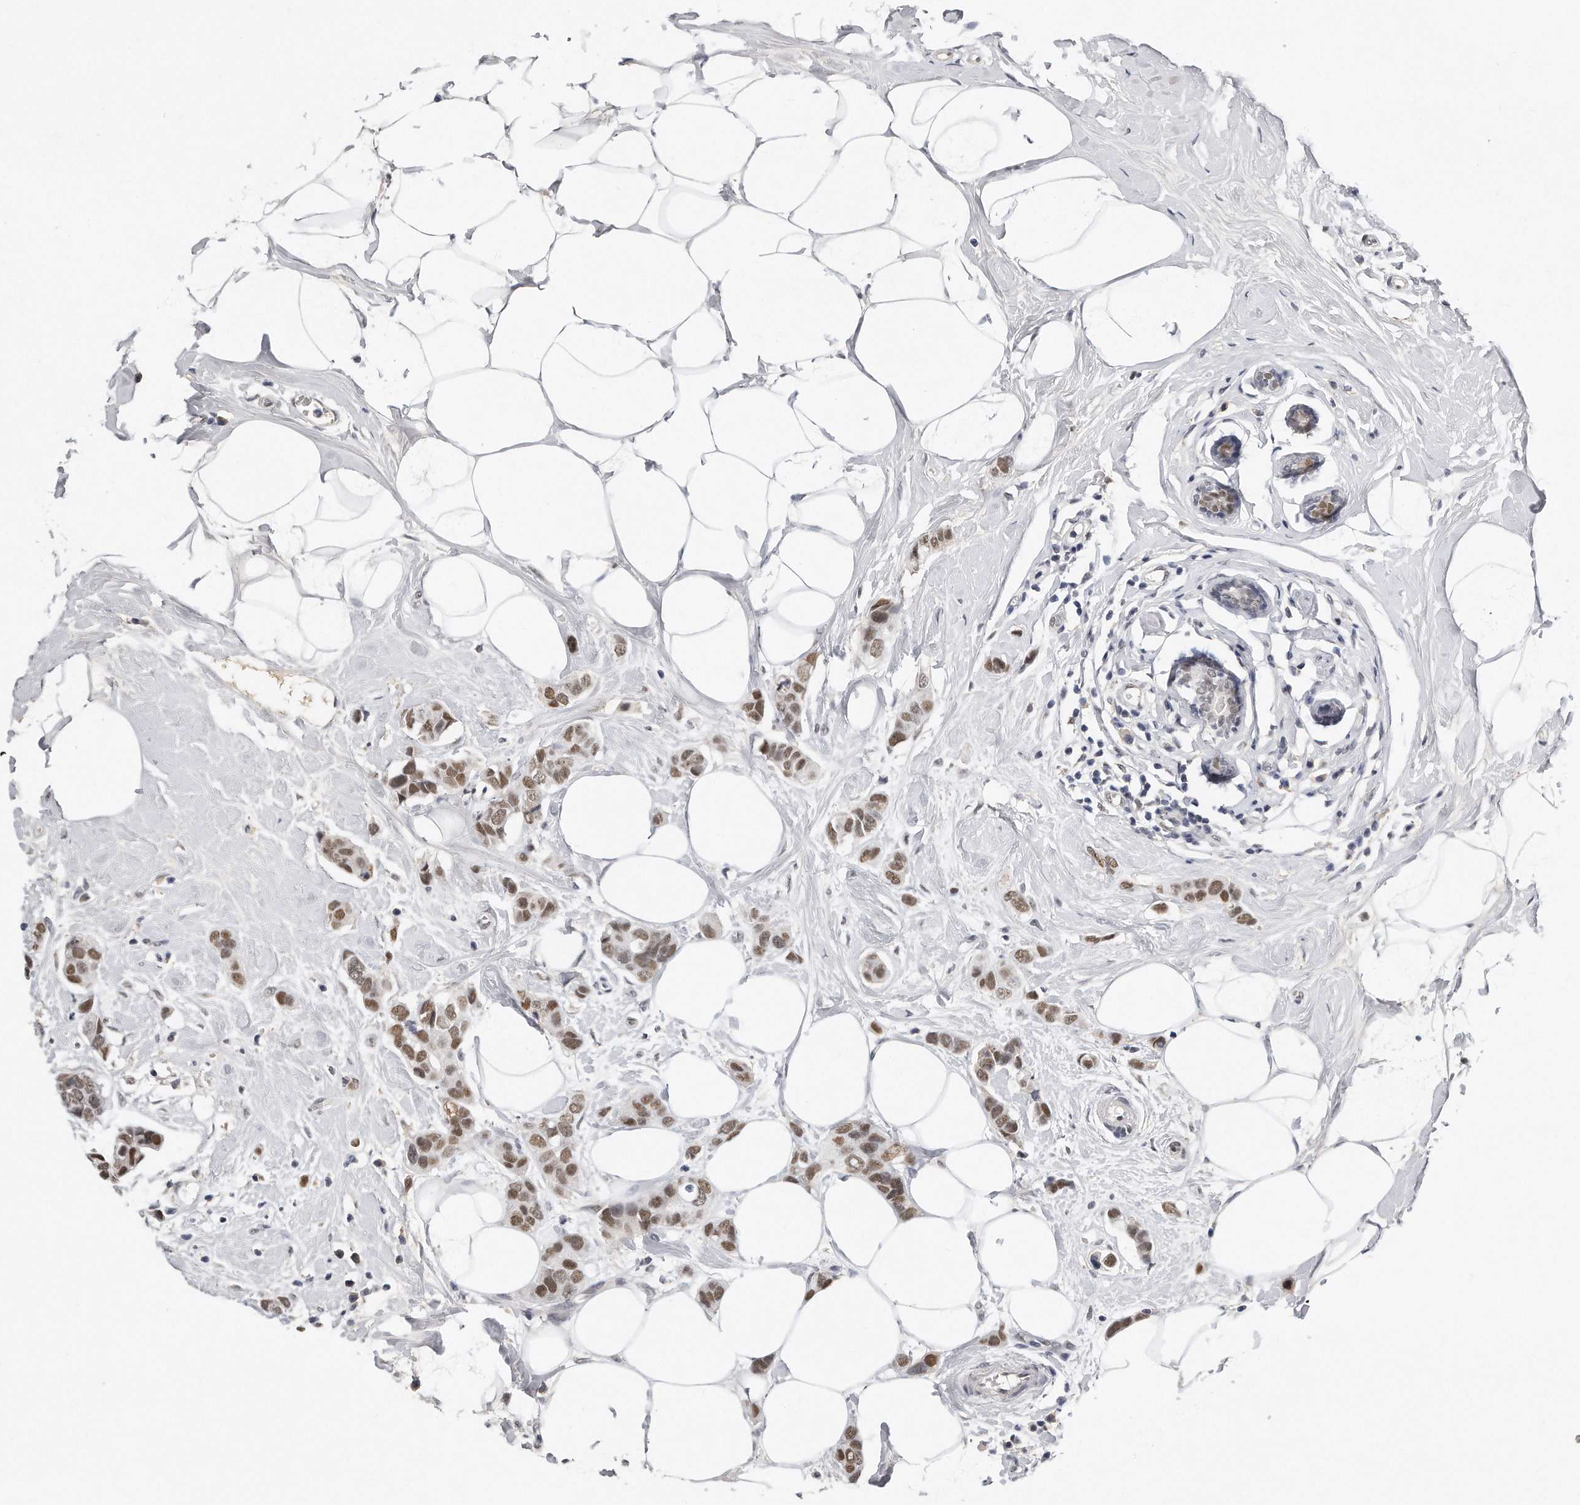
{"staining": {"intensity": "moderate", "quantity": ">75%", "location": "nuclear"}, "tissue": "breast cancer", "cell_type": "Tumor cells", "image_type": "cancer", "snomed": [{"axis": "morphology", "description": "Normal tissue, NOS"}, {"axis": "morphology", "description": "Duct carcinoma"}, {"axis": "topography", "description": "Breast"}], "caption": "Infiltrating ductal carcinoma (breast) tissue exhibits moderate nuclear staining in approximately >75% of tumor cells The protein of interest is stained brown, and the nuclei are stained in blue (DAB (3,3'-diaminobenzidine) IHC with brightfield microscopy, high magnification).", "gene": "CTBP2", "patient": {"sex": "female", "age": 50}}